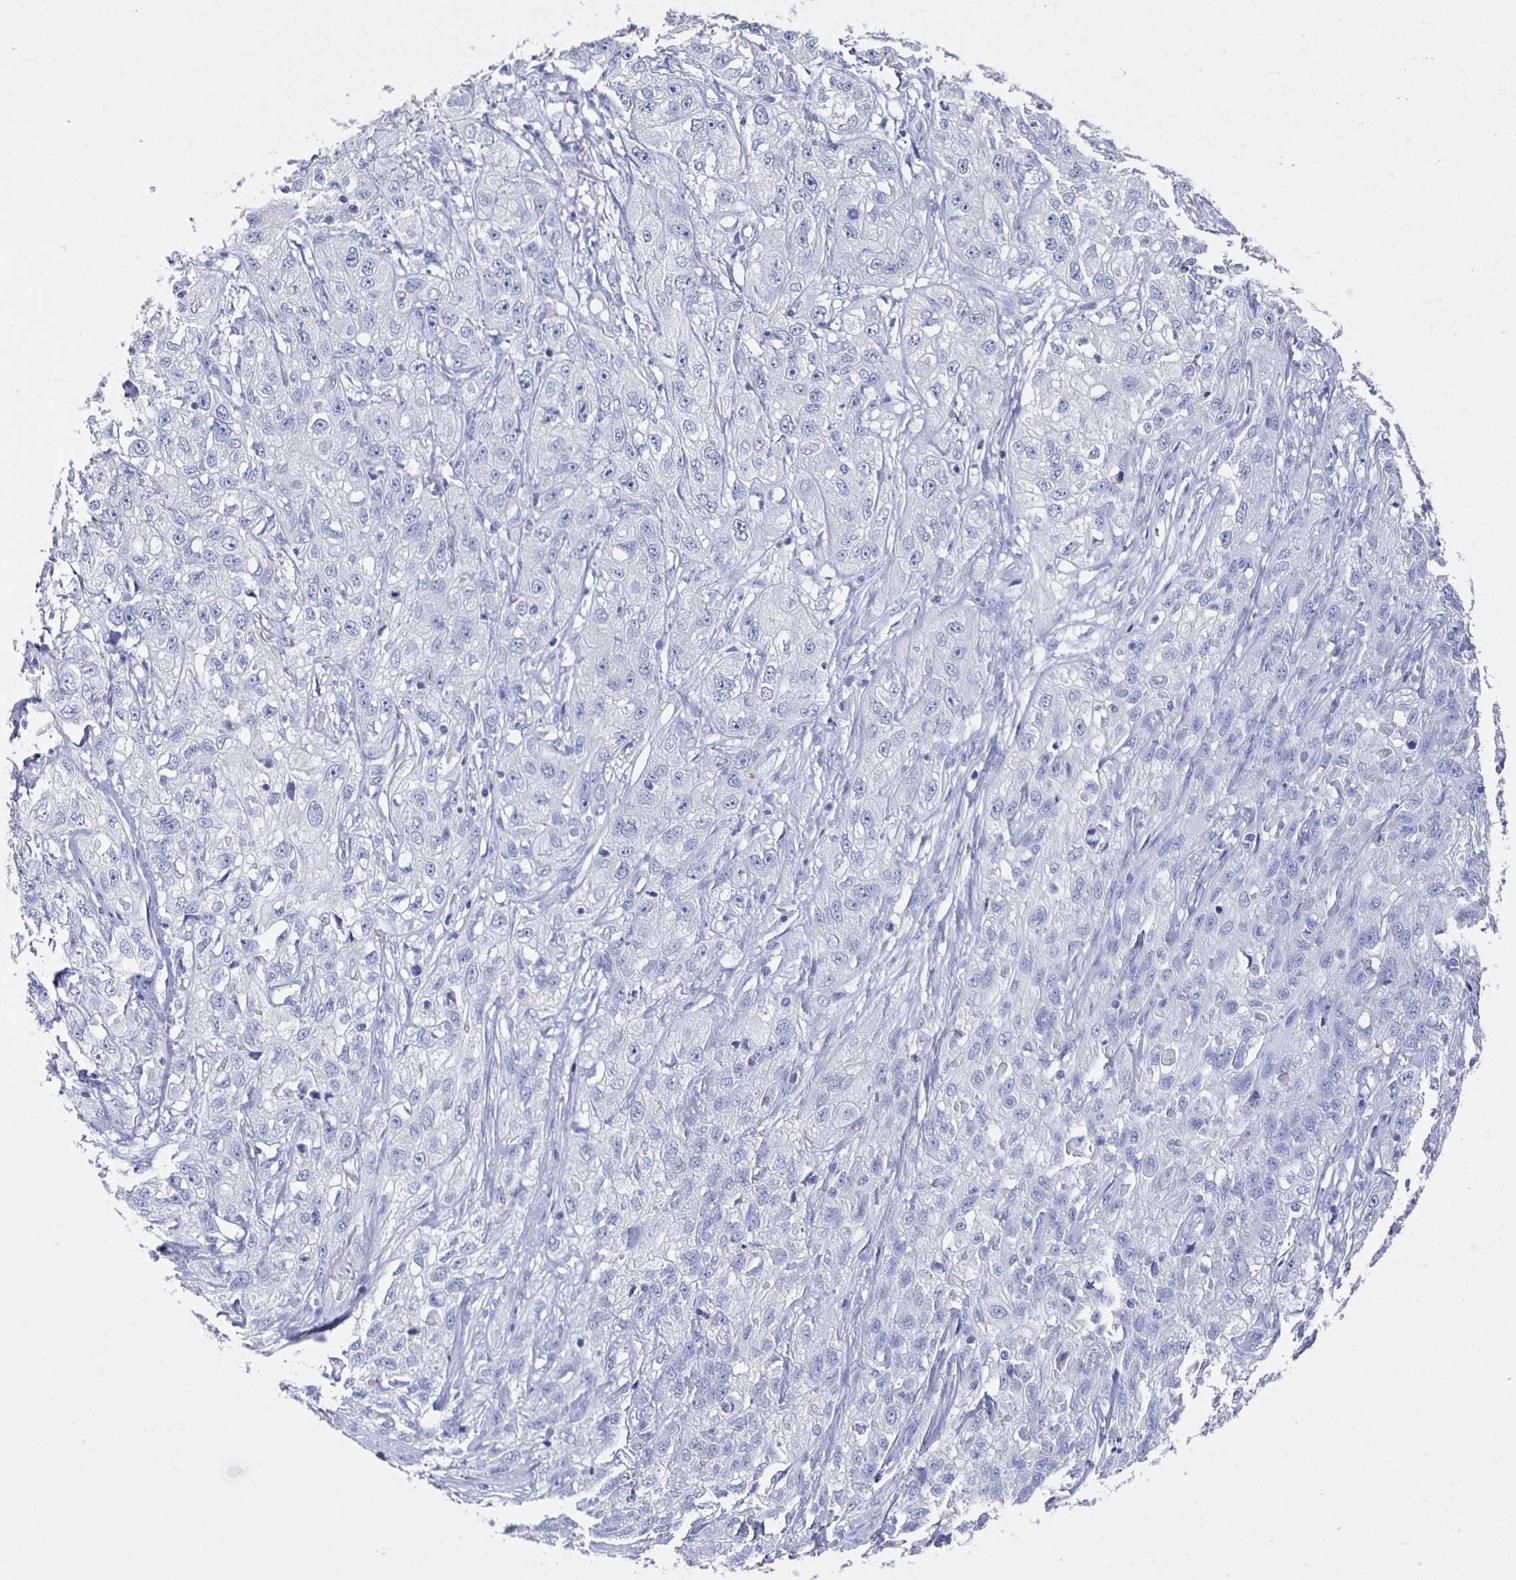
{"staining": {"intensity": "negative", "quantity": "none", "location": "none"}, "tissue": "skin cancer", "cell_type": "Tumor cells", "image_type": "cancer", "snomed": [{"axis": "morphology", "description": "Squamous cell carcinoma, NOS"}, {"axis": "topography", "description": "Skin"}, {"axis": "topography", "description": "Vulva"}], "caption": "Human skin cancer (squamous cell carcinoma) stained for a protein using IHC exhibits no staining in tumor cells.", "gene": "SLC34A2", "patient": {"sex": "female", "age": 86}}